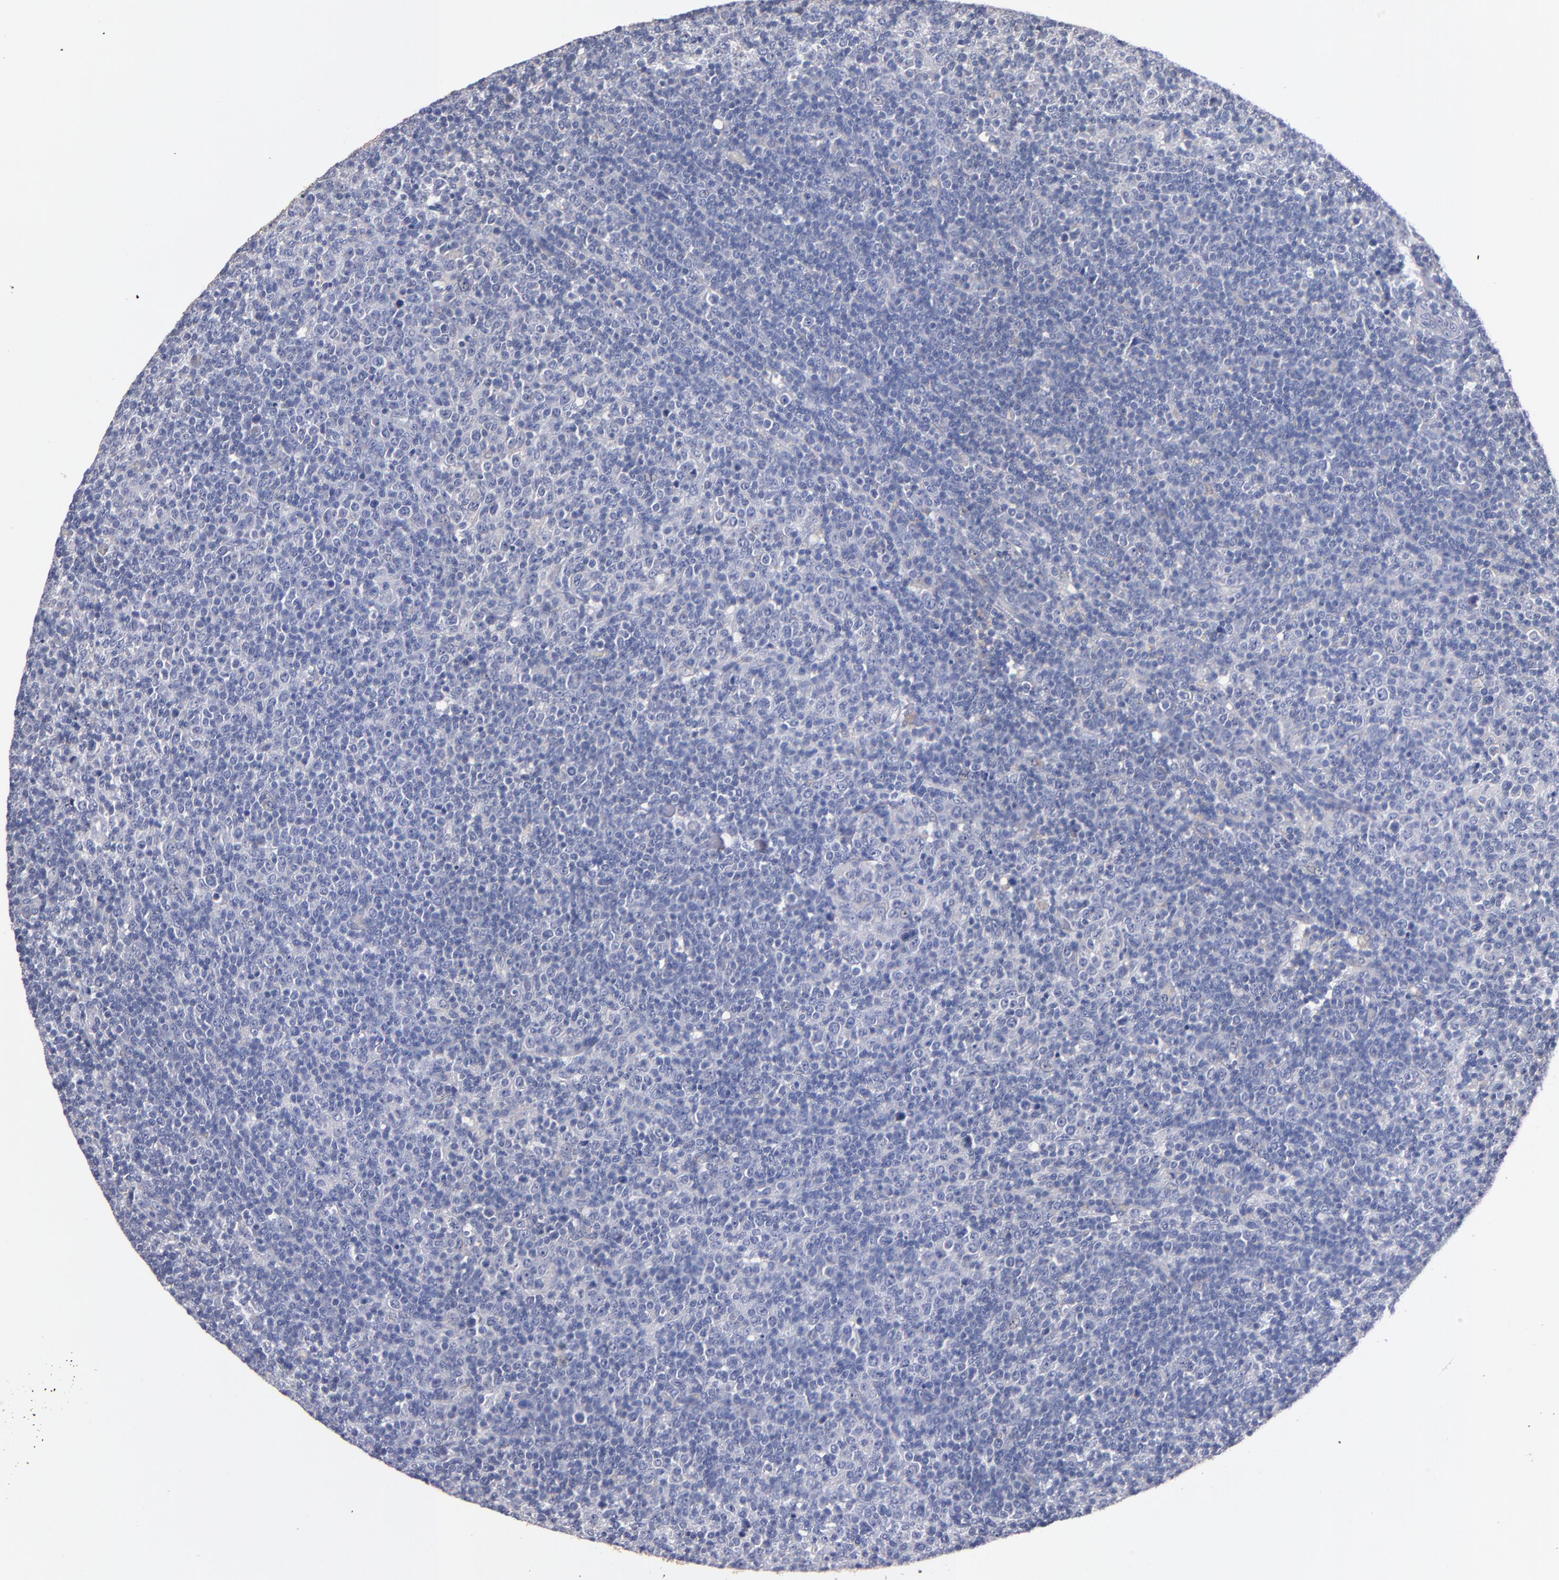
{"staining": {"intensity": "negative", "quantity": "none", "location": "none"}, "tissue": "lymphoma", "cell_type": "Tumor cells", "image_type": "cancer", "snomed": [{"axis": "morphology", "description": "Malignant lymphoma, non-Hodgkin's type, Low grade"}, {"axis": "topography", "description": "Lymph node"}], "caption": "Tumor cells are negative for protein expression in human lymphoma. (Brightfield microscopy of DAB (3,3'-diaminobenzidine) IHC at high magnification).", "gene": "CNTNAP2", "patient": {"sex": "male", "age": 70}}